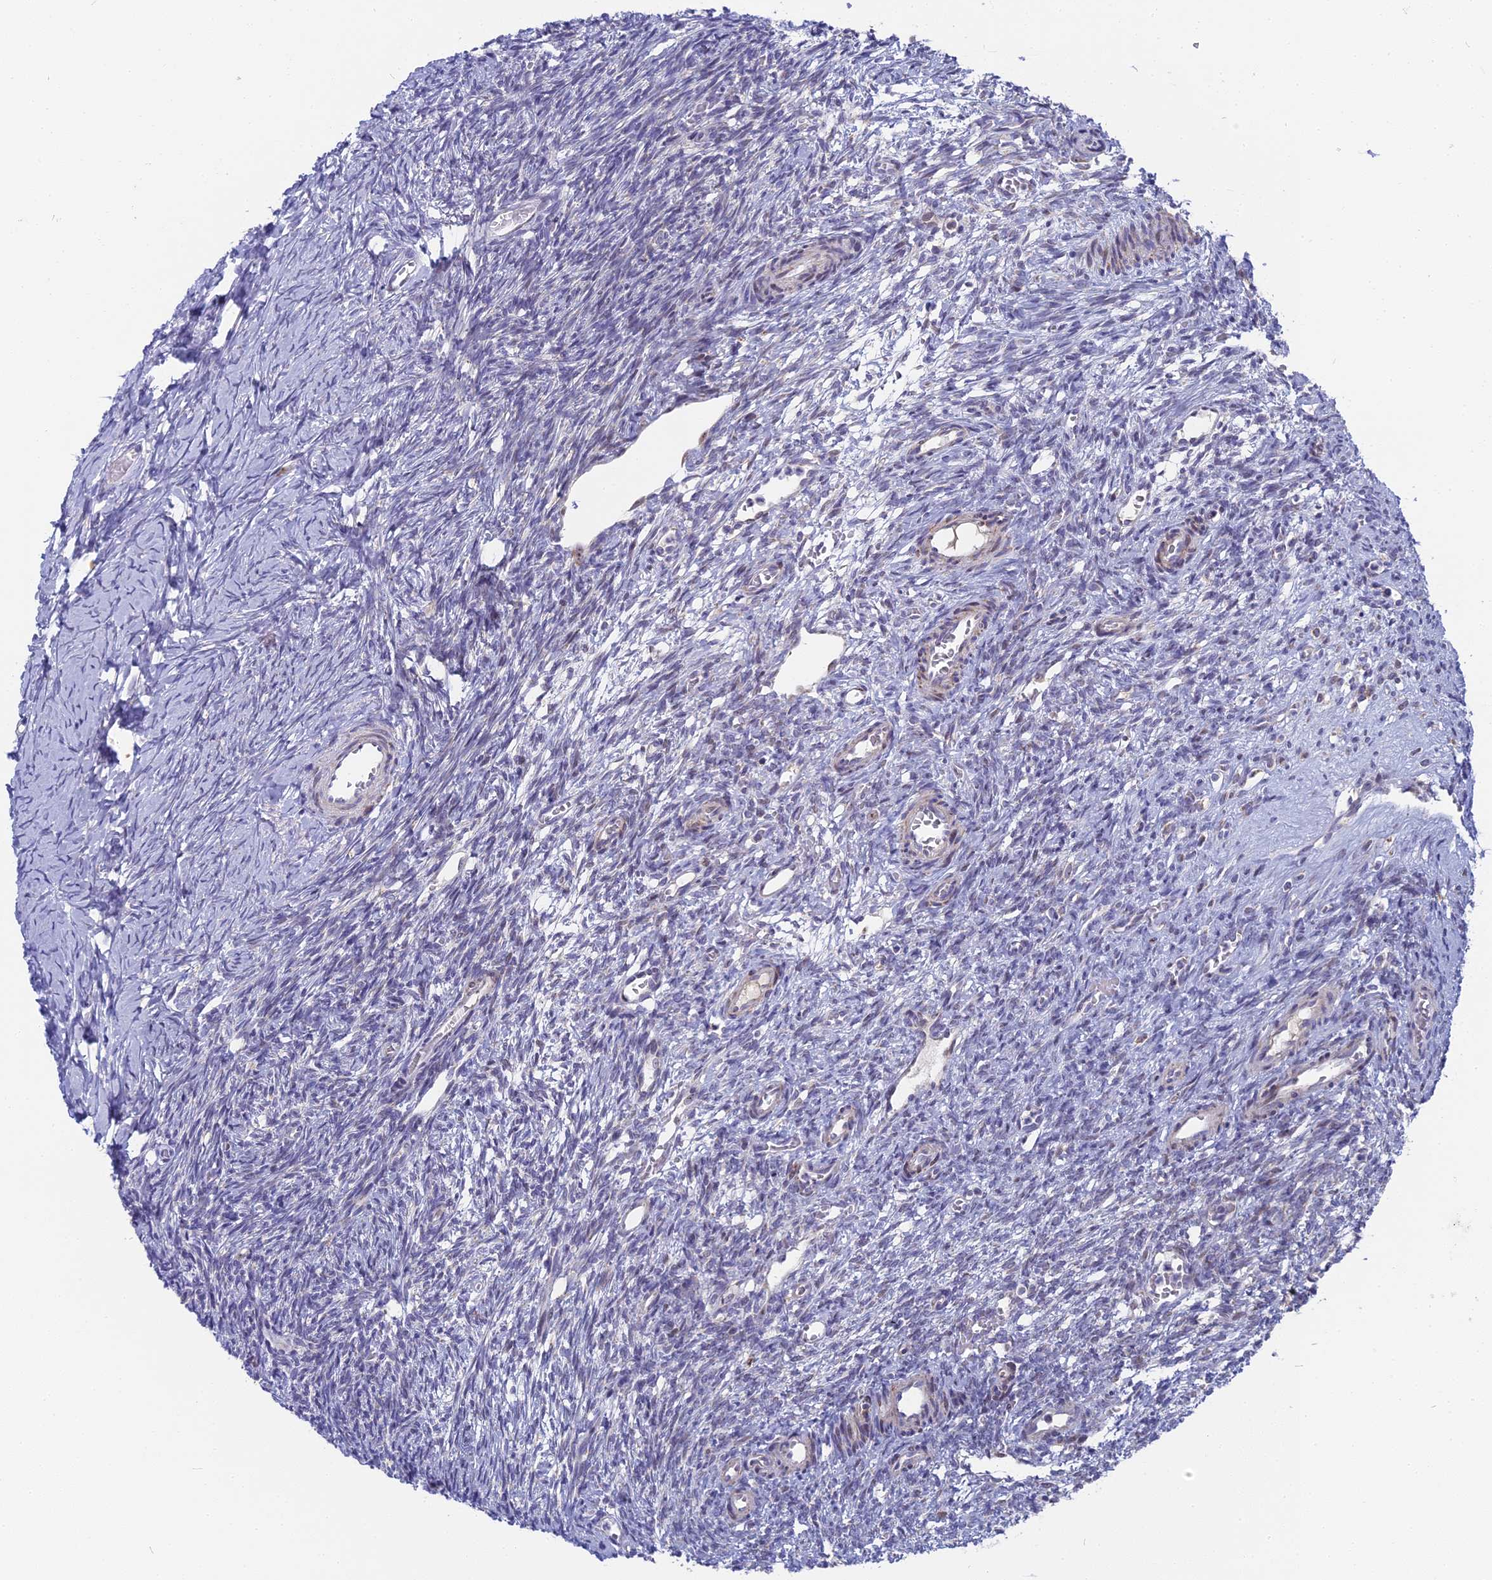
{"staining": {"intensity": "negative", "quantity": "none", "location": "none"}, "tissue": "ovary", "cell_type": "Ovarian stroma cells", "image_type": "normal", "snomed": [{"axis": "morphology", "description": "Normal tissue, NOS"}, {"axis": "topography", "description": "Ovary"}], "caption": "High power microscopy image of an IHC histopathology image of benign ovary, revealing no significant positivity in ovarian stroma cells.", "gene": "DTWD1", "patient": {"sex": "female", "age": 39}}